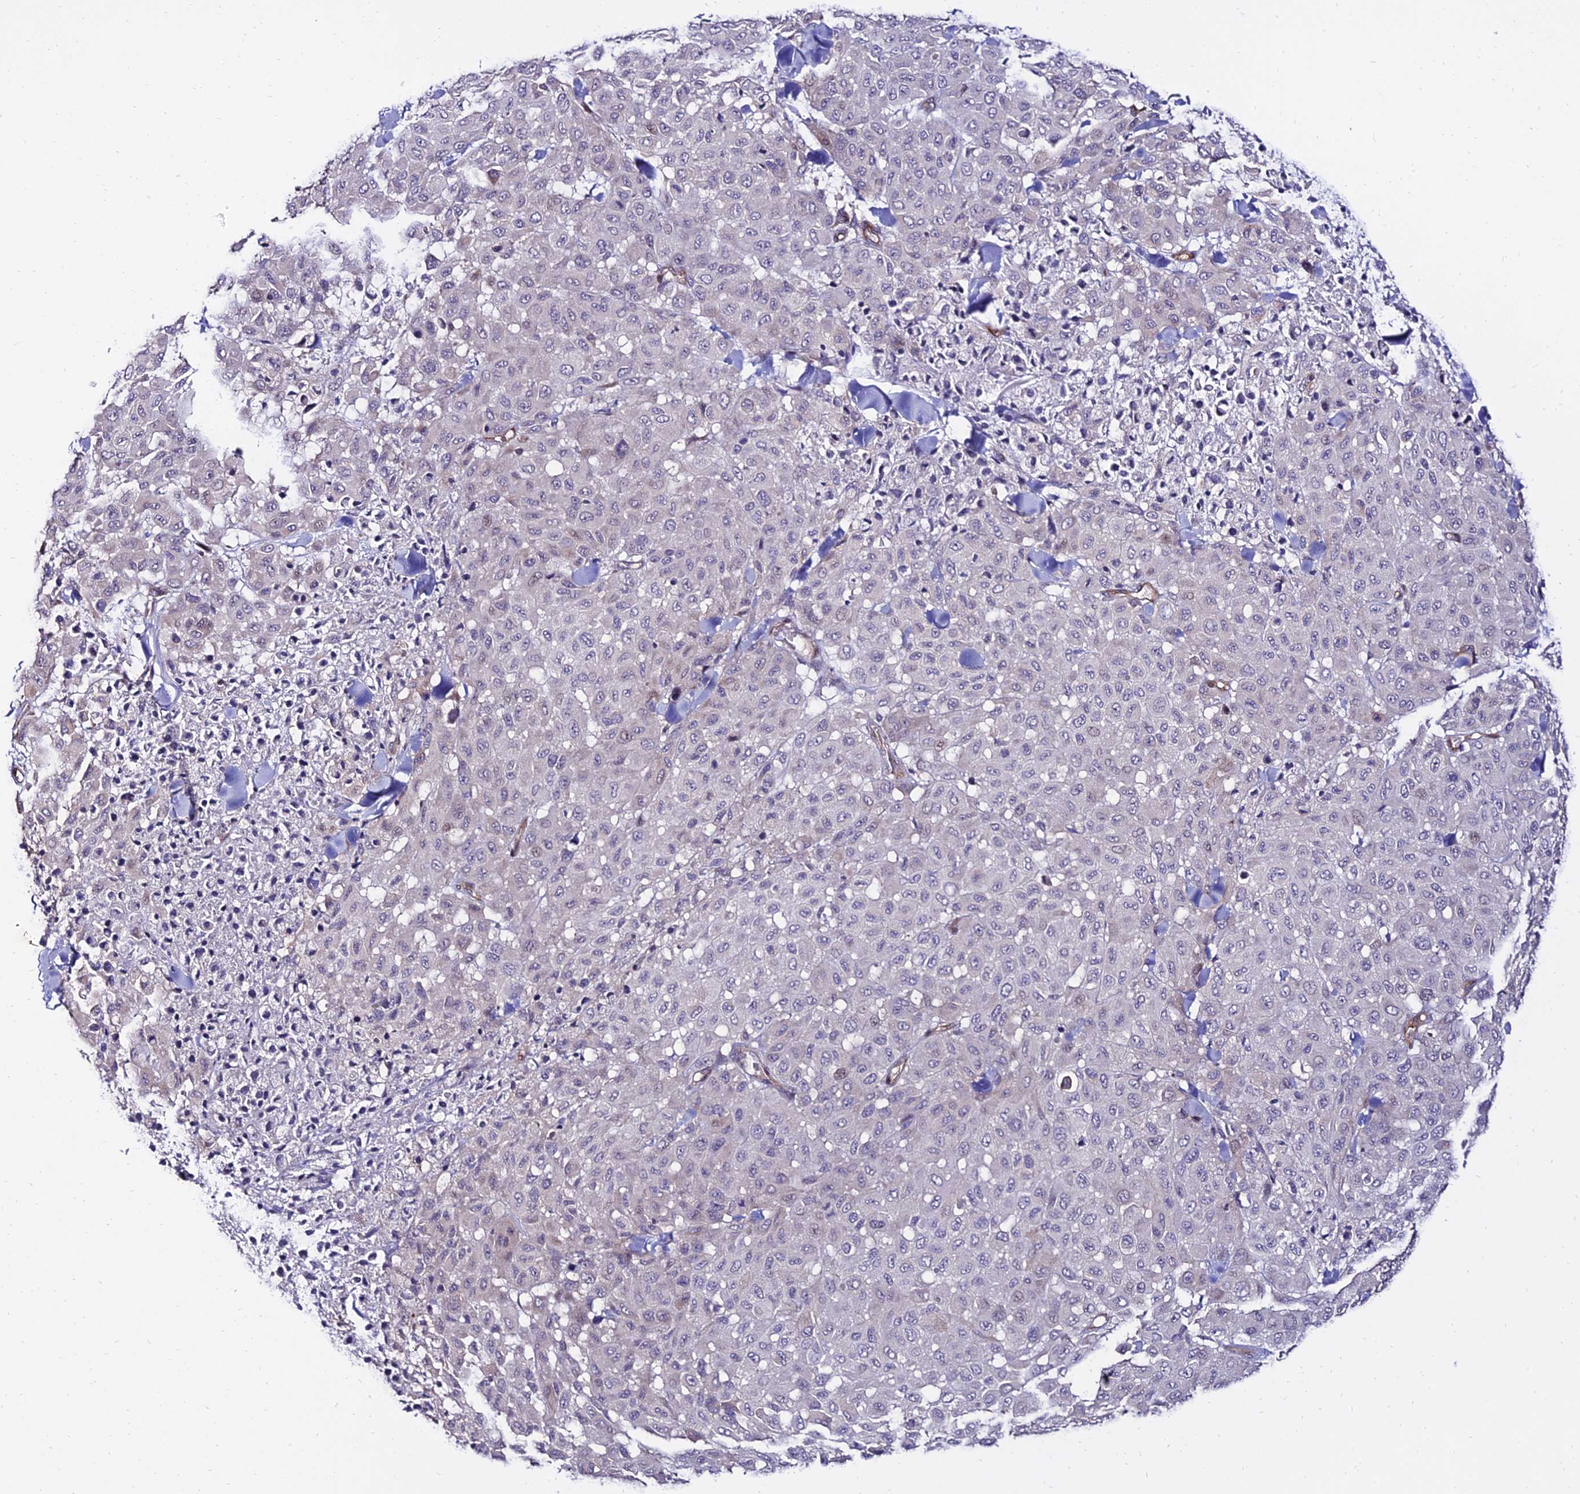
{"staining": {"intensity": "negative", "quantity": "none", "location": "none"}, "tissue": "melanoma", "cell_type": "Tumor cells", "image_type": "cancer", "snomed": [{"axis": "morphology", "description": "Malignant melanoma, Metastatic site"}, {"axis": "topography", "description": "Skin"}], "caption": "Image shows no protein expression in tumor cells of malignant melanoma (metastatic site) tissue.", "gene": "ALDH3B2", "patient": {"sex": "female", "age": 81}}